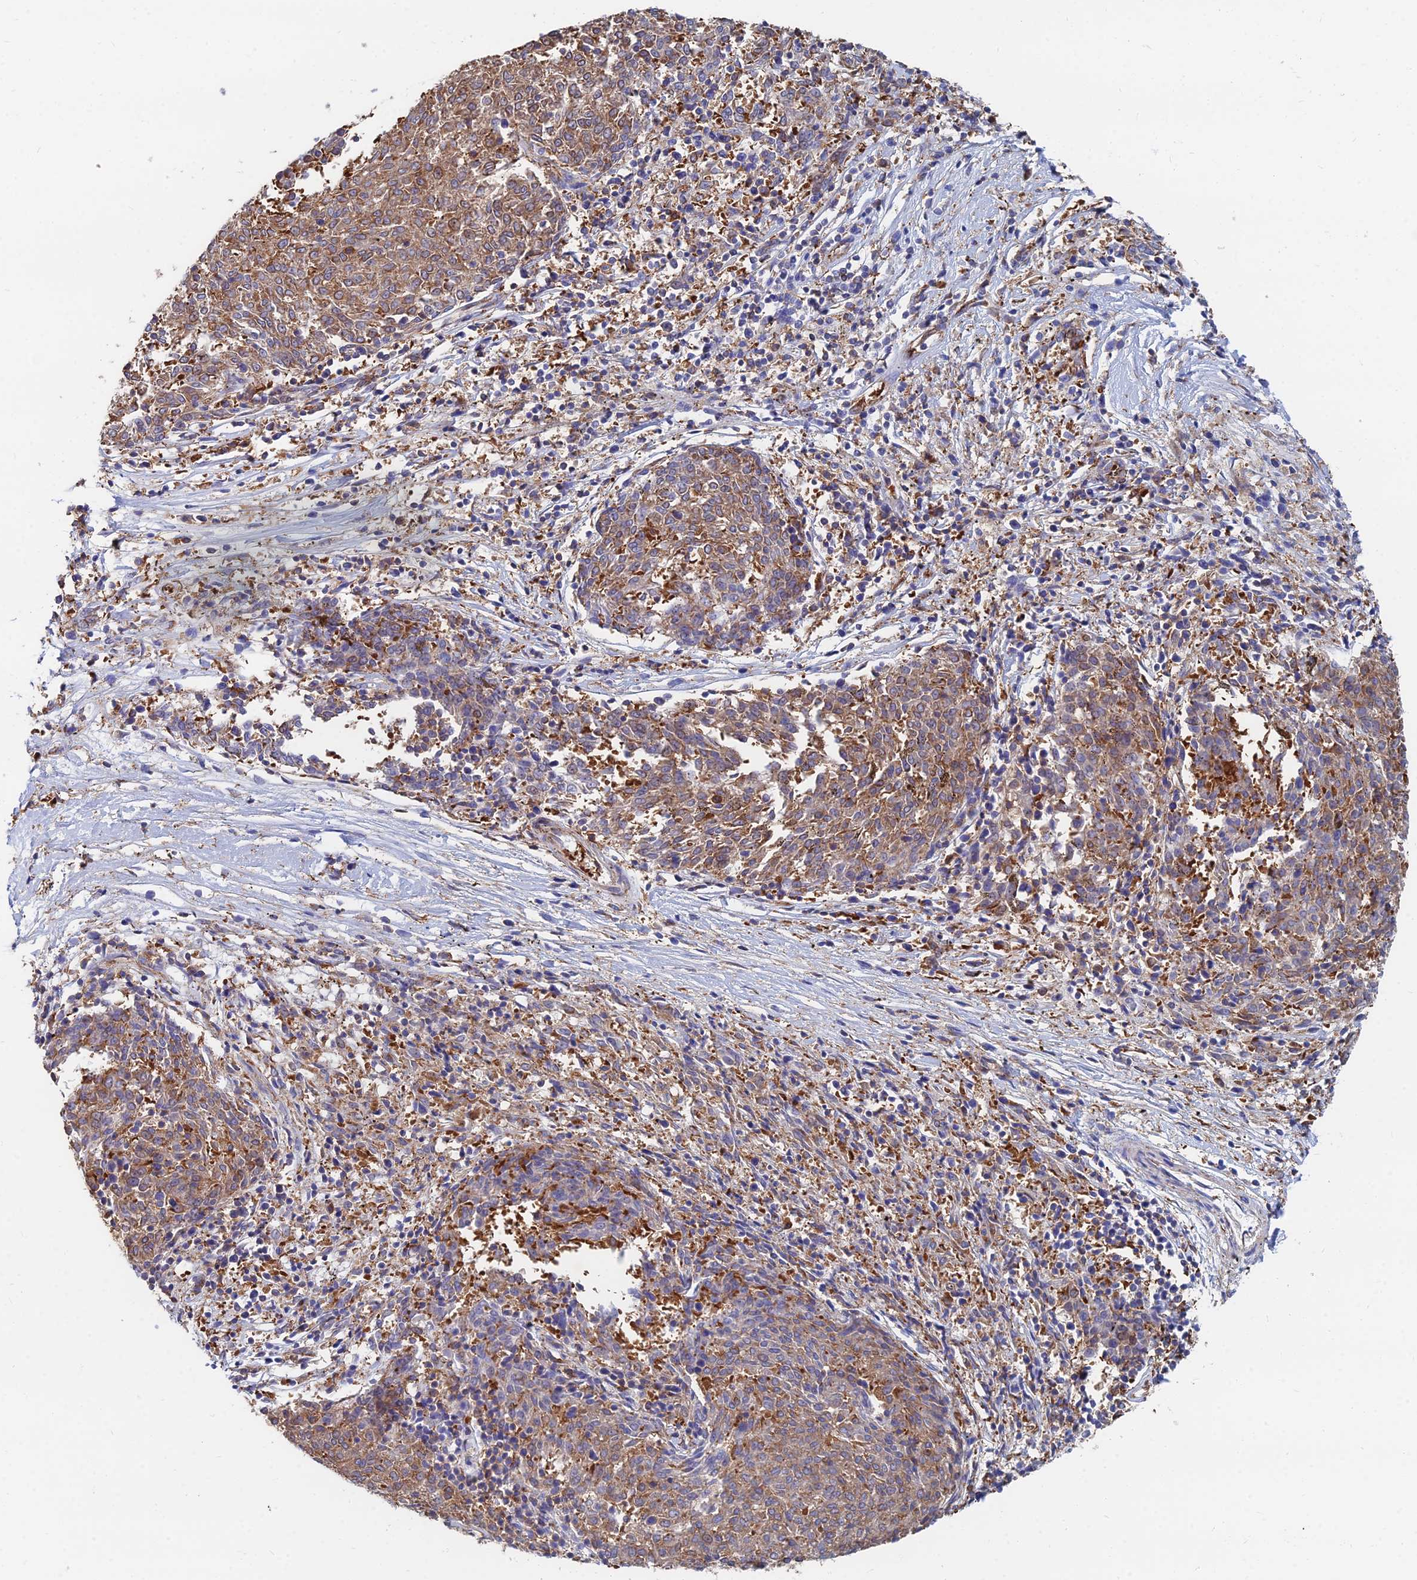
{"staining": {"intensity": "moderate", "quantity": ">75%", "location": "cytoplasmic/membranous"}, "tissue": "melanoma", "cell_type": "Tumor cells", "image_type": "cancer", "snomed": [{"axis": "morphology", "description": "Malignant melanoma, NOS"}, {"axis": "topography", "description": "Skin"}], "caption": "There is medium levels of moderate cytoplasmic/membranous staining in tumor cells of malignant melanoma, as demonstrated by immunohistochemical staining (brown color).", "gene": "GPR42", "patient": {"sex": "female", "age": 72}}